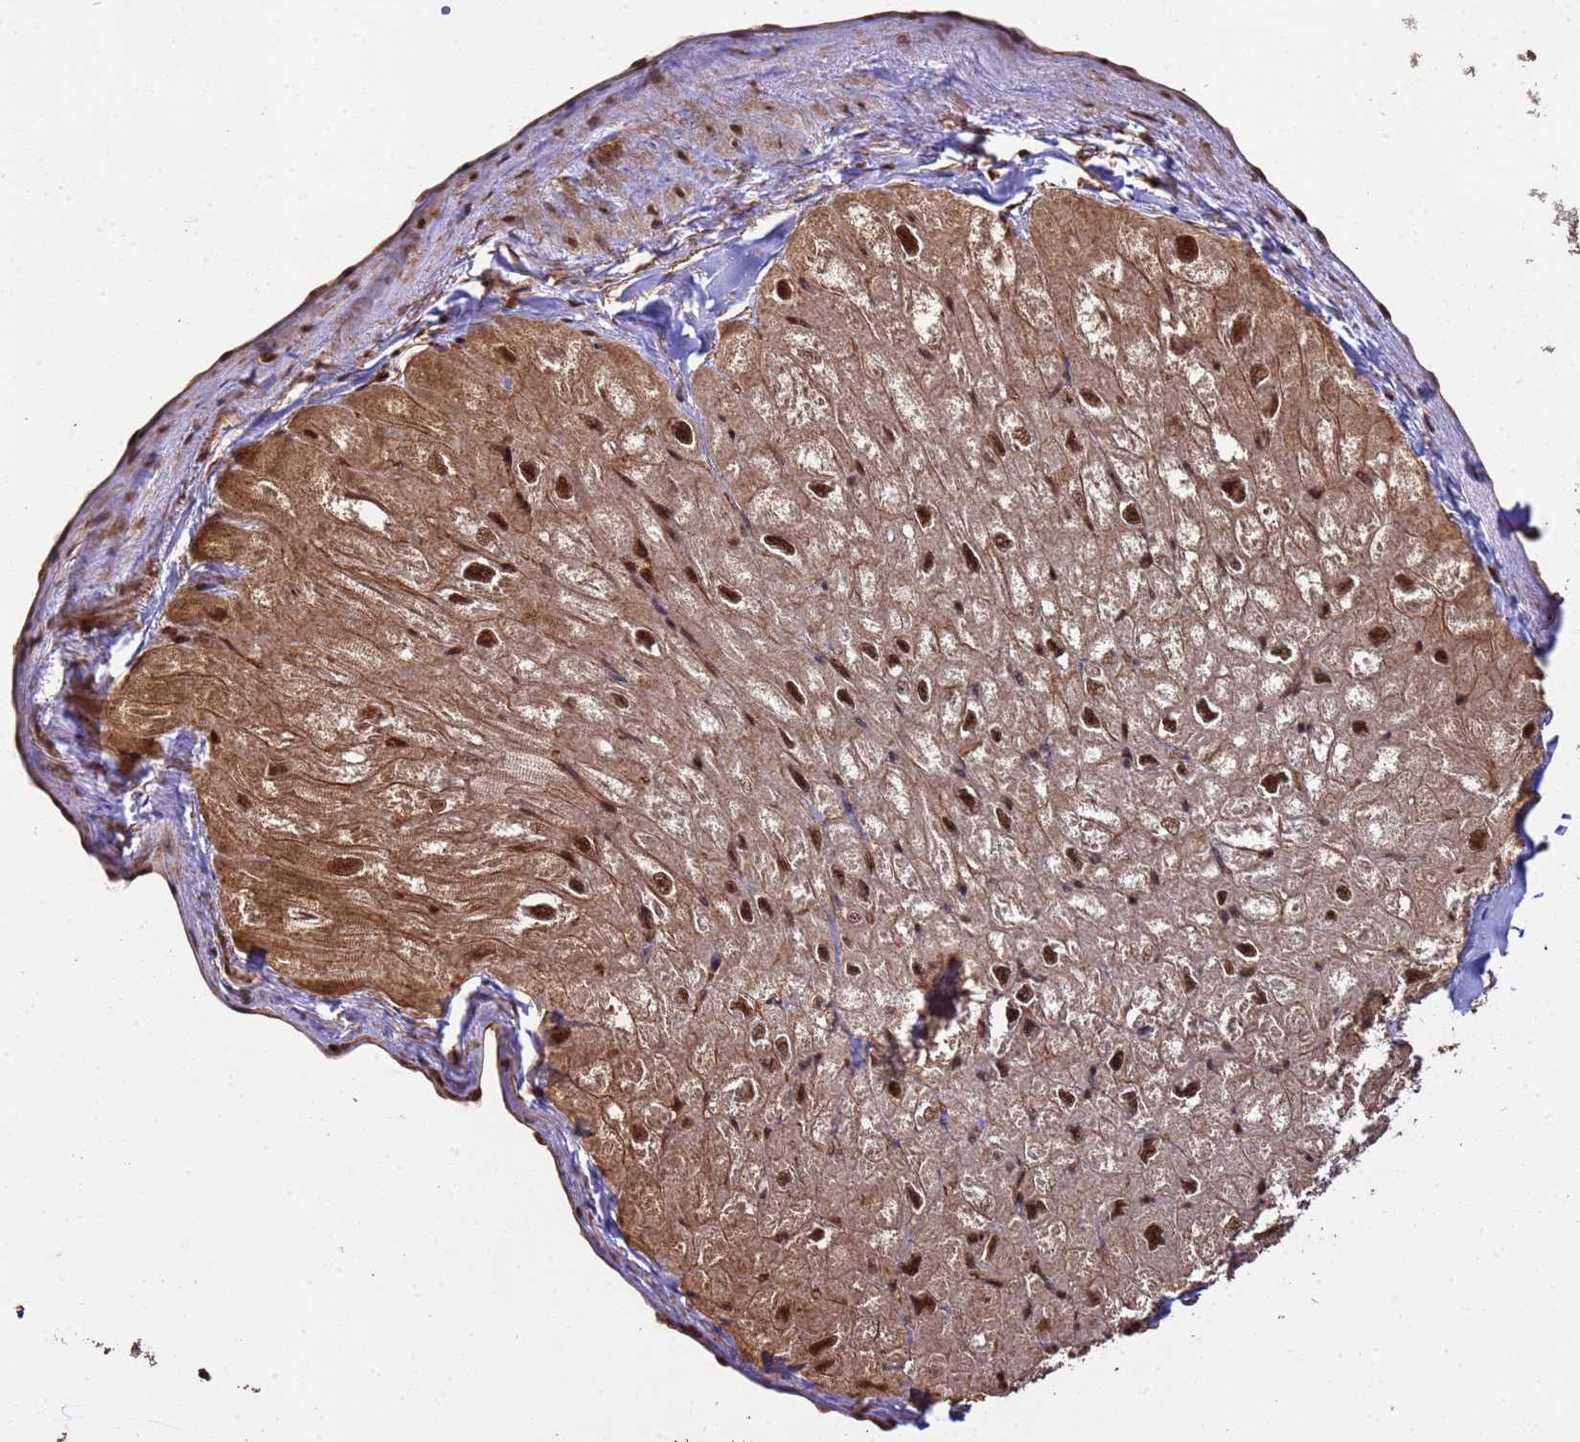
{"staining": {"intensity": "strong", "quantity": ">75%", "location": "cytoplasmic/membranous,nuclear"}, "tissue": "heart muscle", "cell_type": "Cardiomyocytes", "image_type": "normal", "snomed": [{"axis": "morphology", "description": "Normal tissue, NOS"}, {"axis": "topography", "description": "Heart"}], "caption": "Immunohistochemical staining of benign human heart muscle reveals strong cytoplasmic/membranous,nuclear protein positivity in approximately >75% of cardiomyocytes.", "gene": "SYF2", "patient": {"sex": "male", "age": 50}}